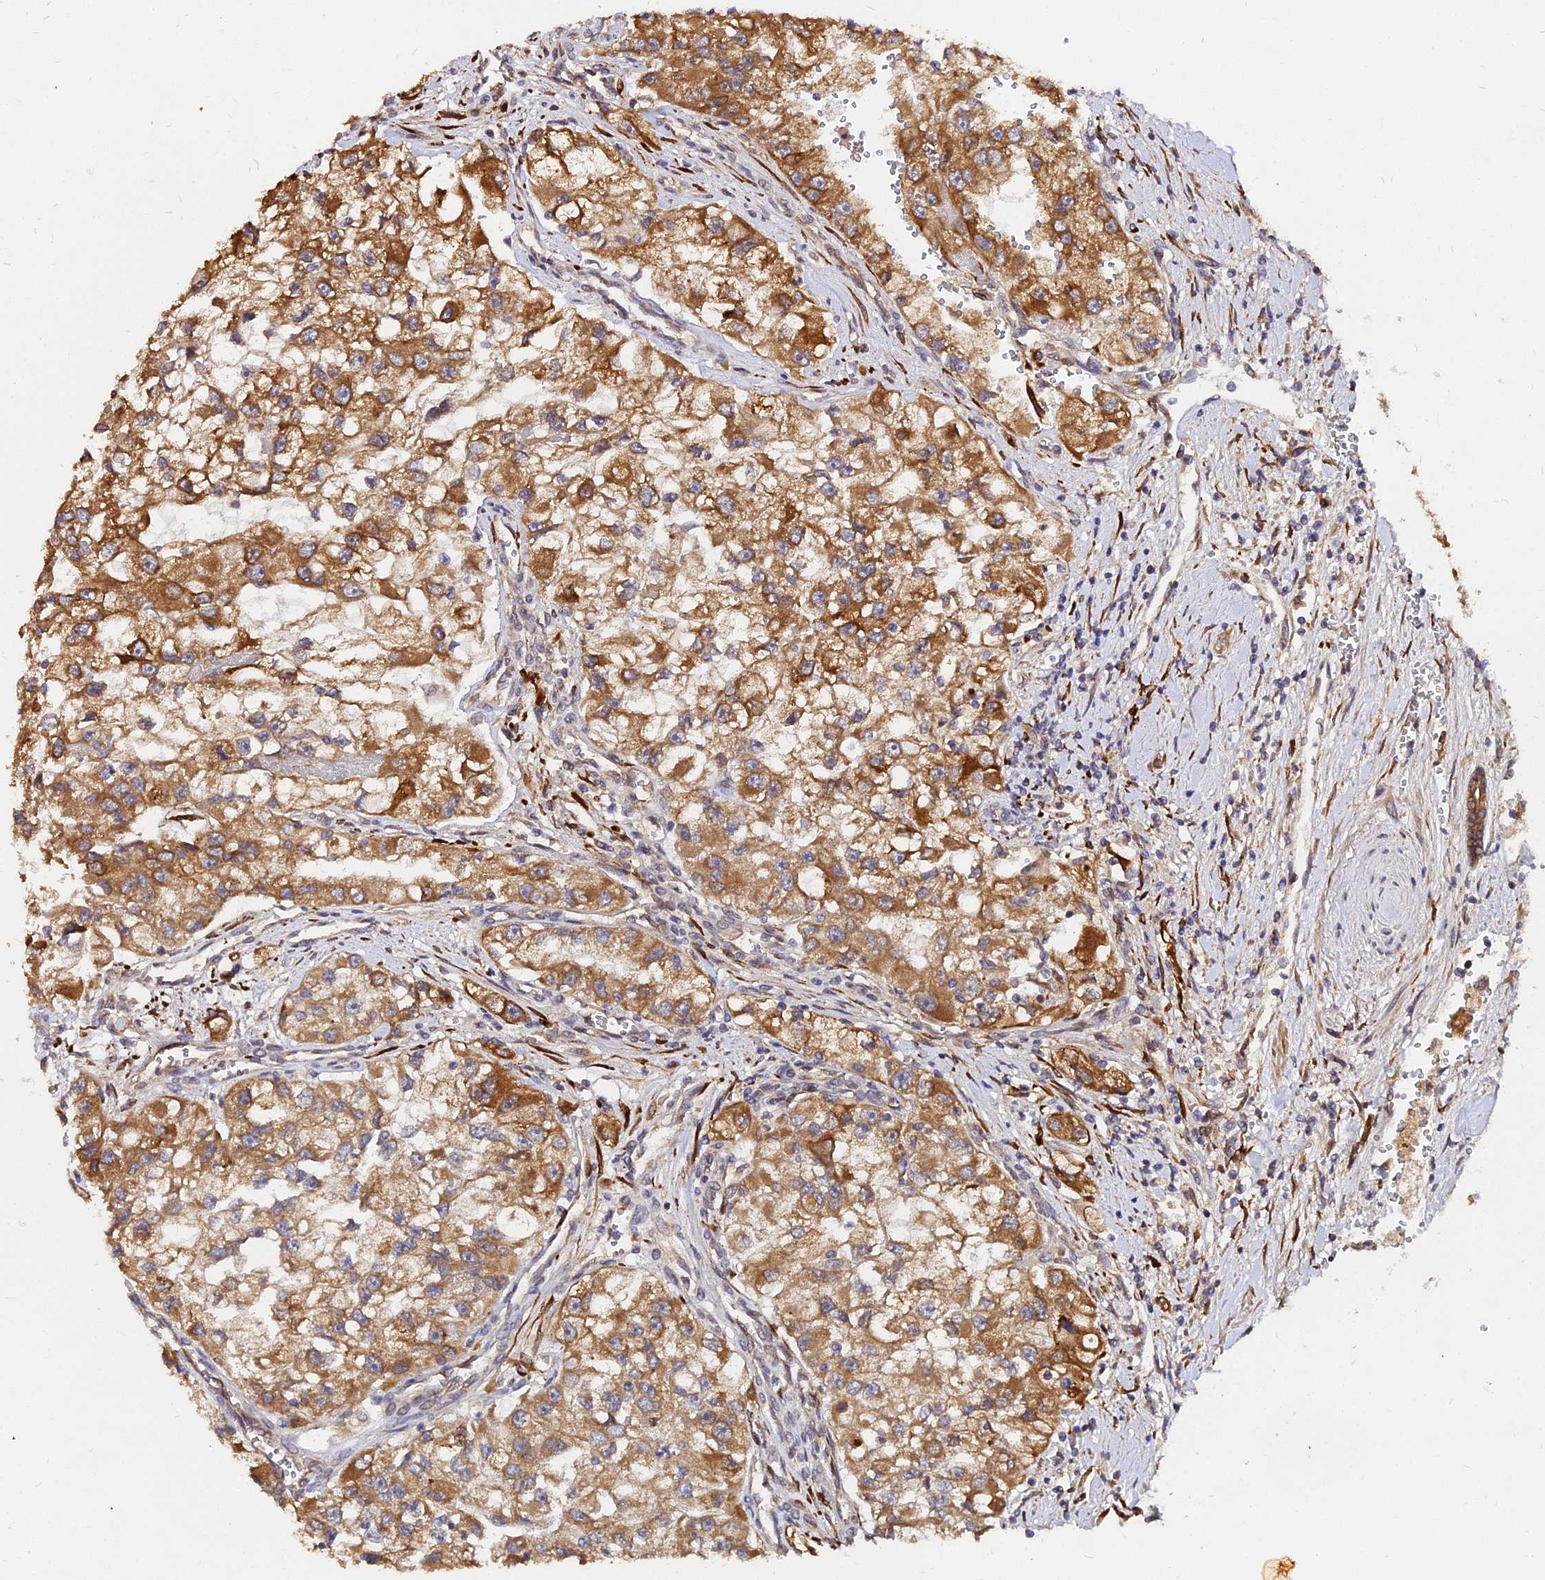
{"staining": {"intensity": "moderate", "quantity": ">75%", "location": "cytoplasmic/membranous"}, "tissue": "renal cancer", "cell_type": "Tumor cells", "image_type": "cancer", "snomed": [{"axis": "morphology", "description": "Adenocarcinoma, NOS"}, {"axis": "topography", "description": "Kidney"}], "caption": "Moderate cytoplasmic/membranous staining for a protein is identified in approximately >75% of tumor cells of renal adenocarcinoma using immunohistochemistry (IHC).", "gene": "PDE4D", "patient": {"sex": "male", "age": 63}}